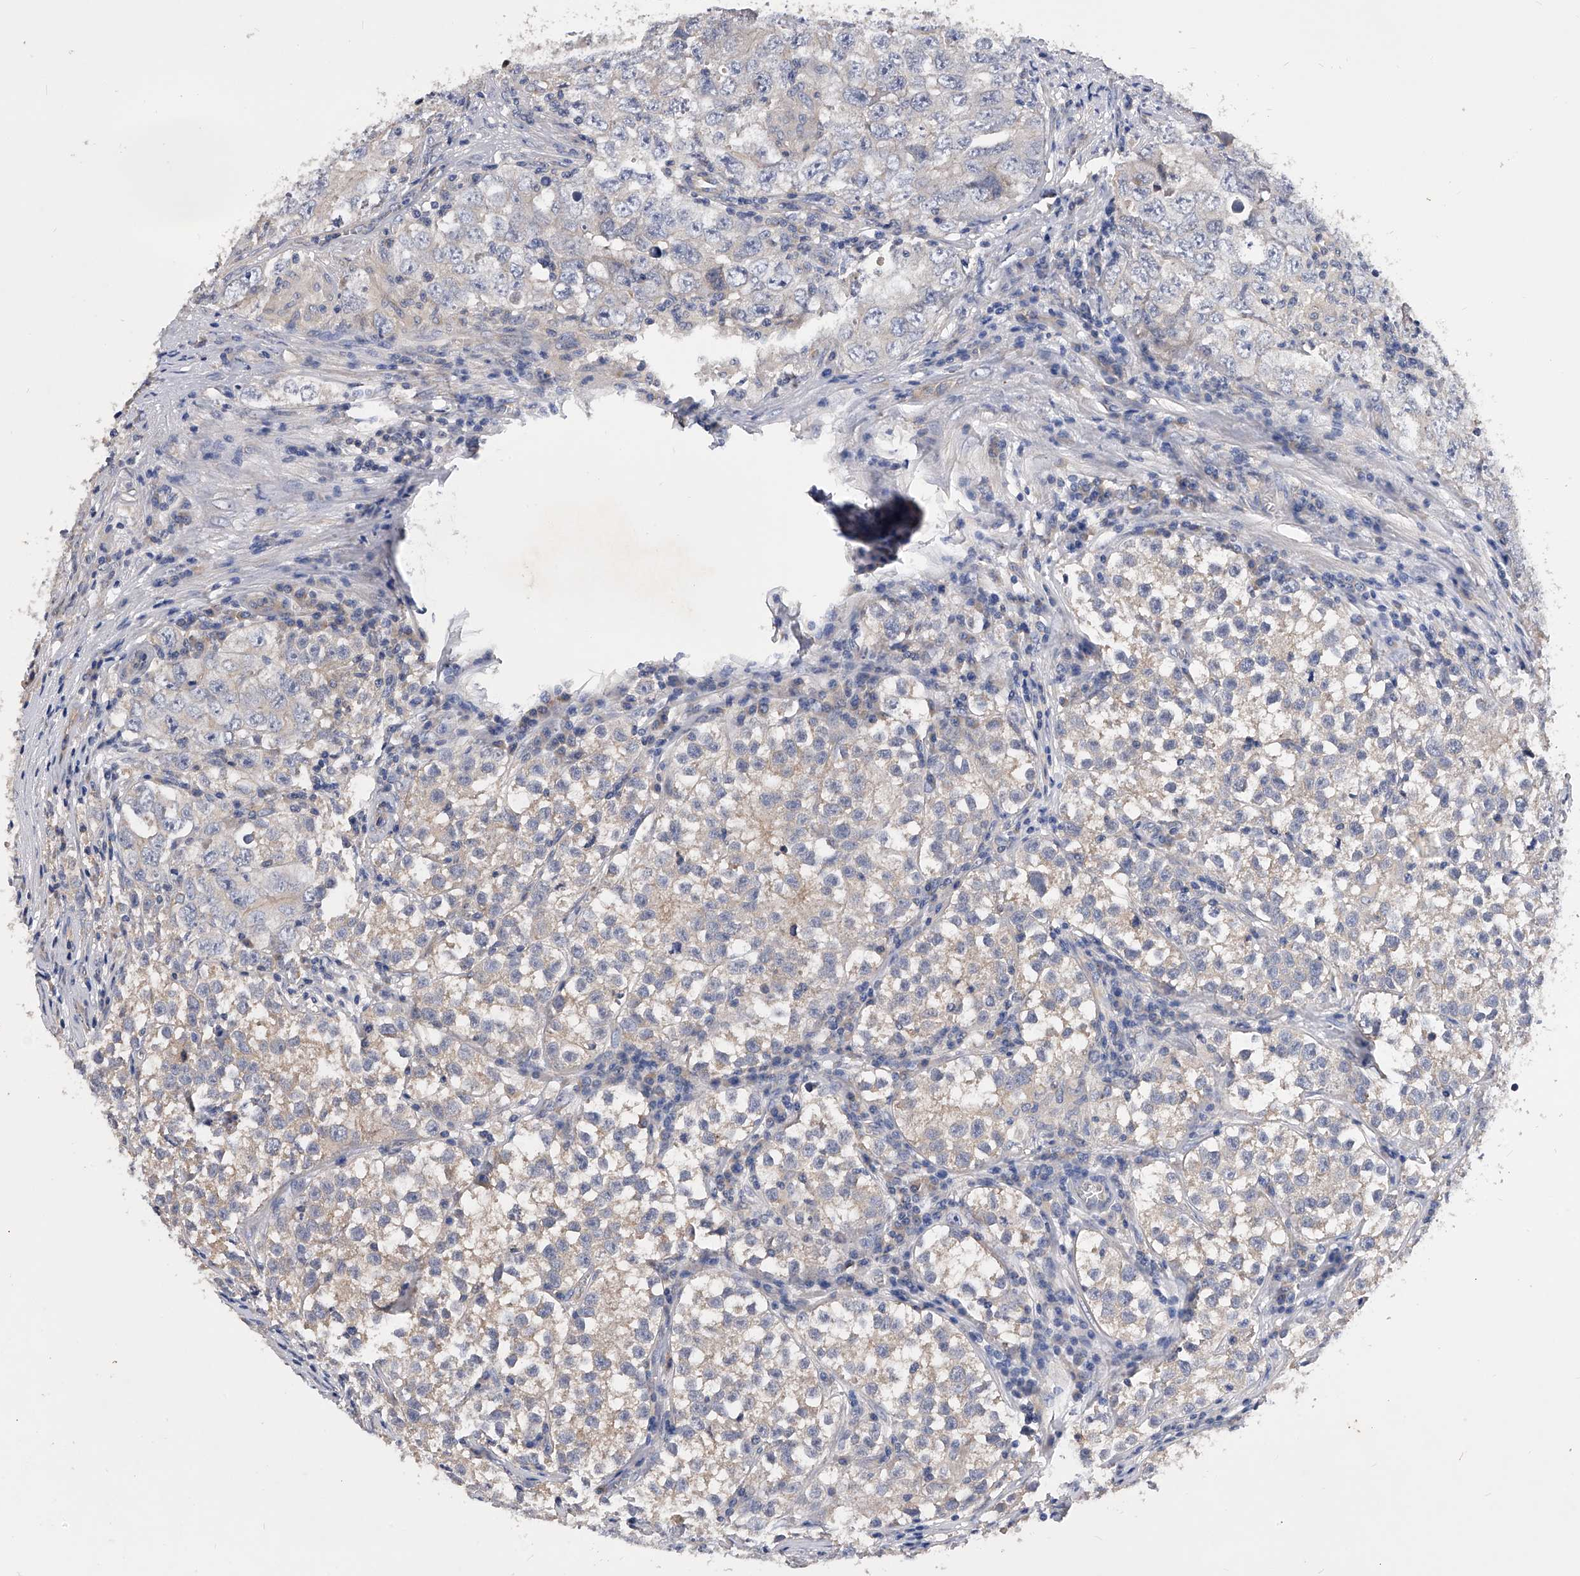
{"staining": {"intensity": "negative", "quantity": "none", "location": "none"}, "tissue": "testis cancer", "cell_type": "Tumor cells", "image_type": "cancer", "snomed": [{"axis": "morphology", "description": "Seminoma, NOS"}, {"axis": "morphology", "description": "Carcinoma, Embryonal, NOS"}, {"axis": "topography", "description": "Testis"}], "caption": "A histopathology image of human testis embryonal carcinoma is negative for staining in tumor cells.", "gene": "ARL4C", "patient": {"sex": "male", "age": 43}}